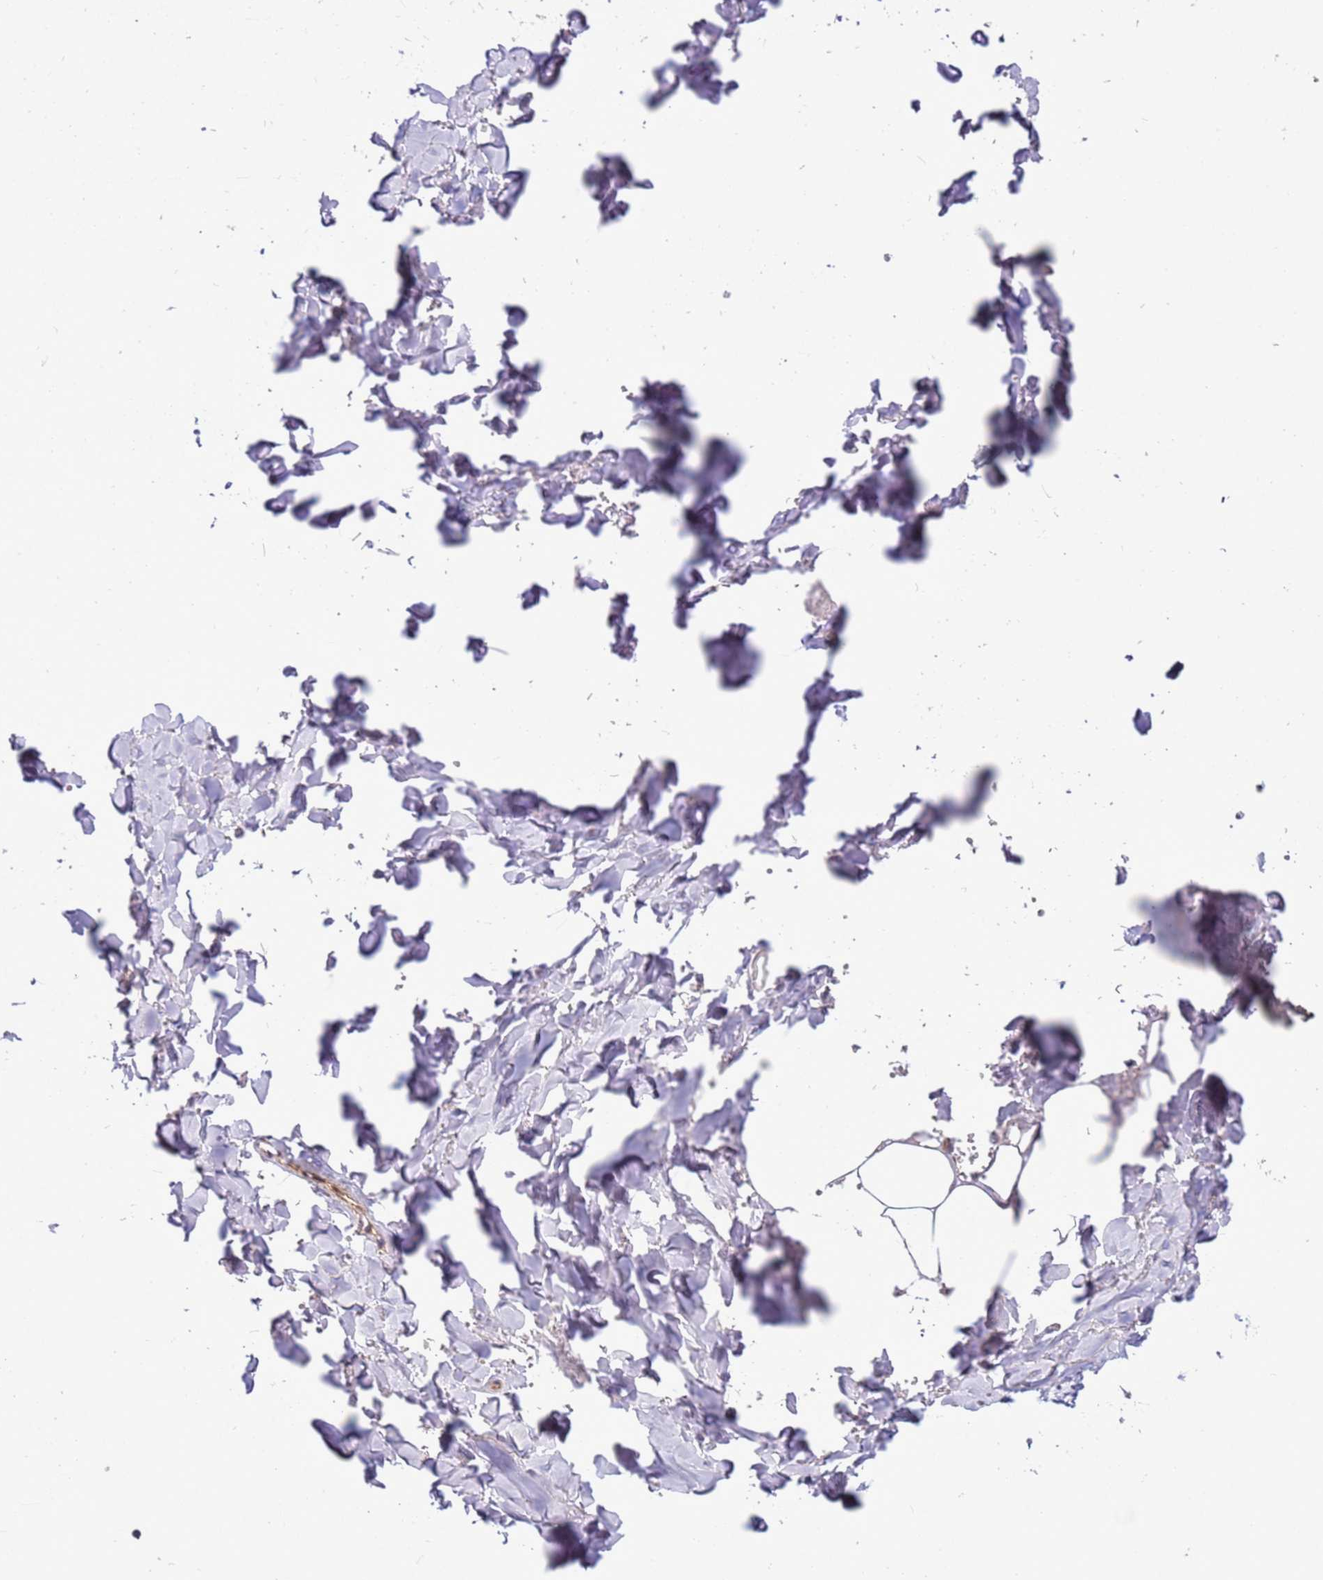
{"staining": {"intensity": "negative", "quantity": "none", "location": "none"}, "tissue": "adipose tissue", "cell_type": "Adipocytes", "image_type": "normal", "snomed": [{"axis": "morphology", "description": "Normal tissue, NOS"}, {"axis": "topography", "description": "Salivary gland"}, {"axis": "topography", "description": "Peripheral nerve tissue"}], "caption": "This is a photomicrograph of IHC staining of unremarkable adipose tissue, which shows no expression in adipocytes.", "gene": "ZNF624", "patient": {"sex": "male", "age": 38}}